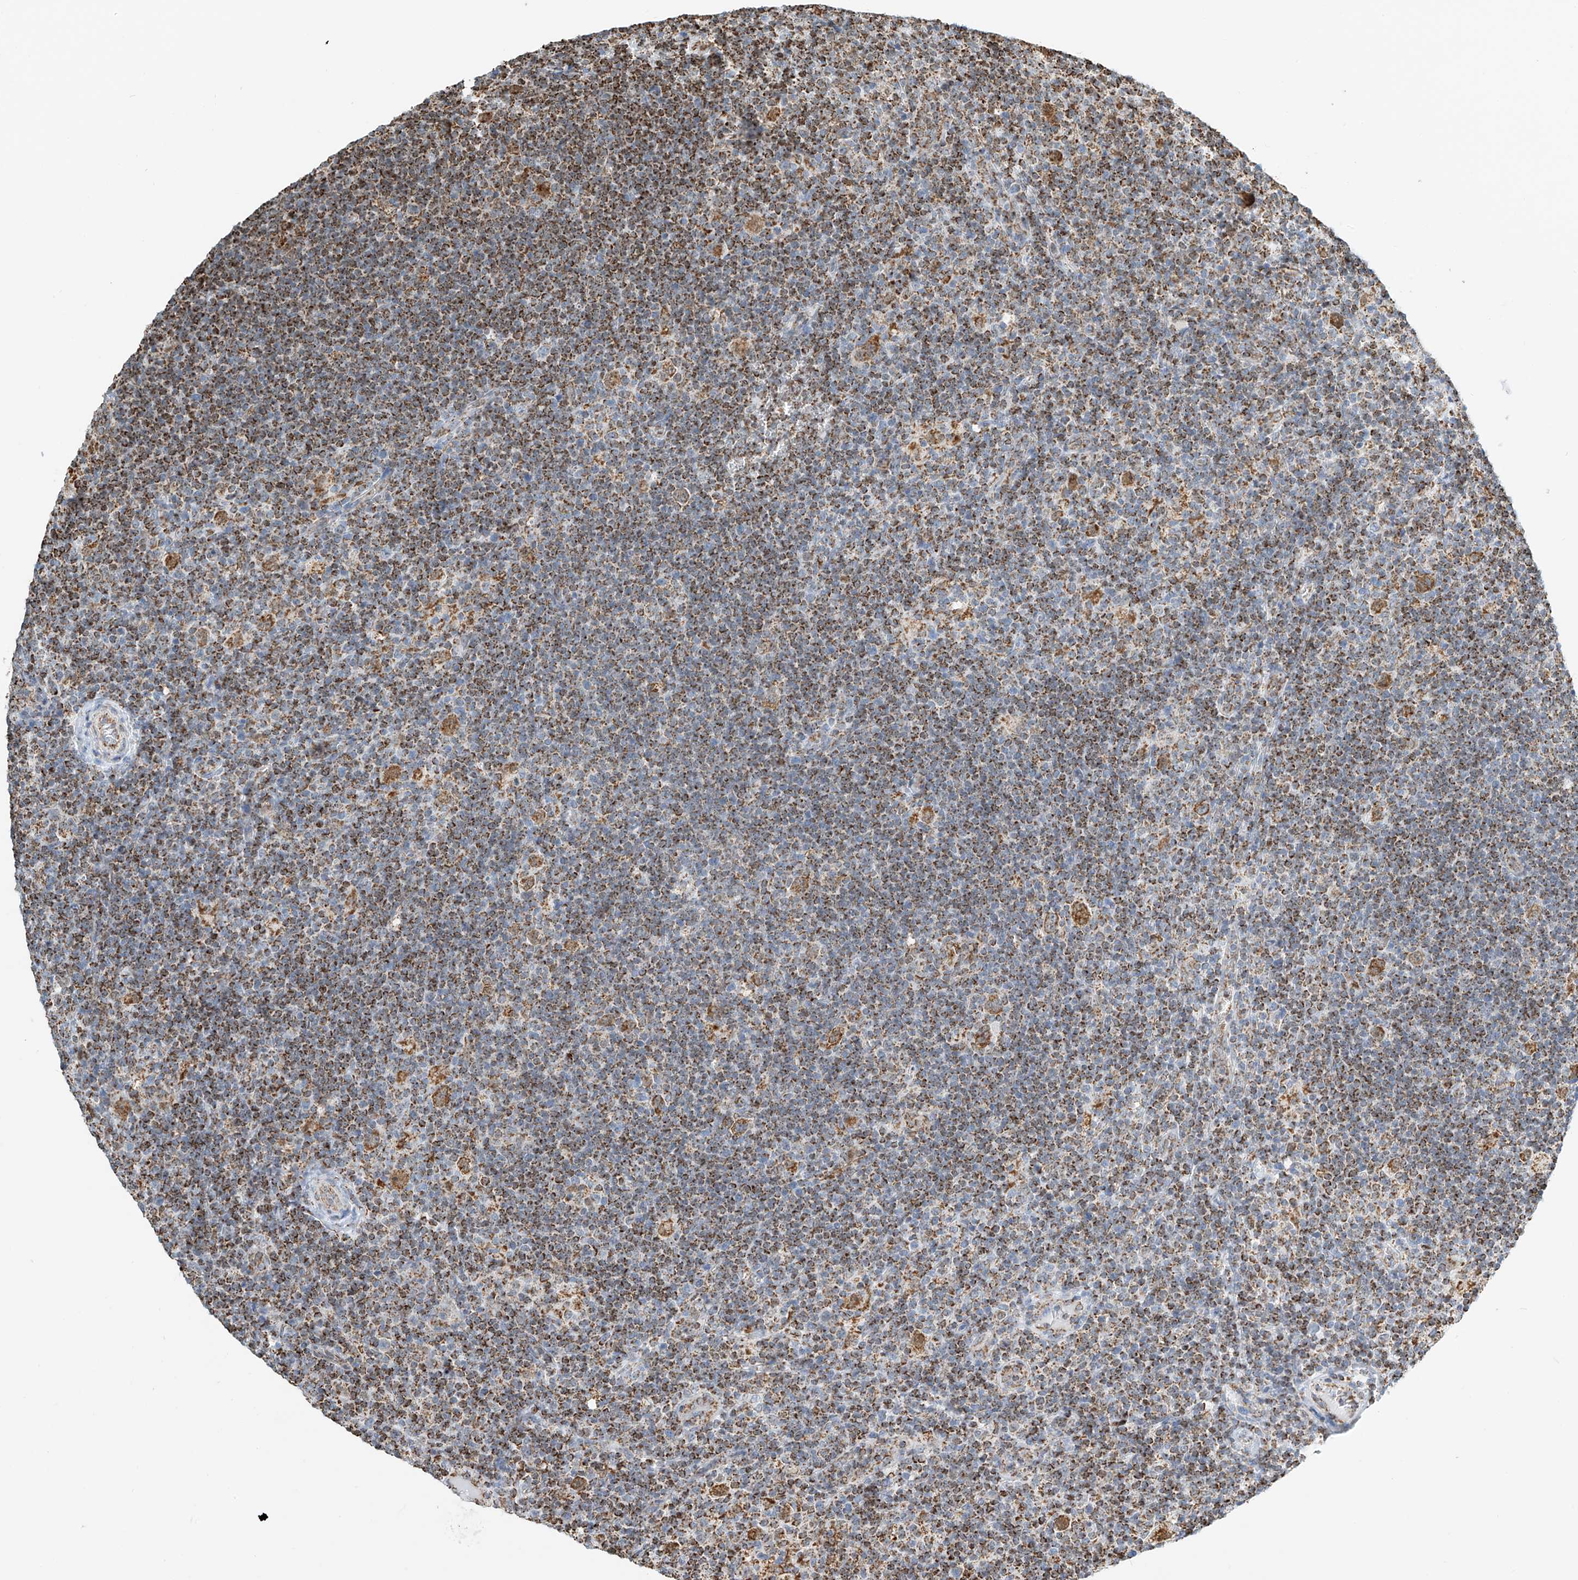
{"staining": {"intensity": "moderate", "quantity": ">75%", "location": "cytoplasmic/membranous"}, "tissue": "lymphoma", "cell_type": "Tumor cells", "image_type": "cancer", "snomed": [{"axis": "morphology", "description": "Hodgkin's disease, NOS"}, {"axis": "topography", "description": "Lymph node"}], "caption": "Immunohistochemical staining of human lymphoma shows medium levels of moderate cytoplasmic/membranous staining in about >75% of tumor cells.", "gene": "PPA2", "patient": {"sex": "female", "age": 57}}